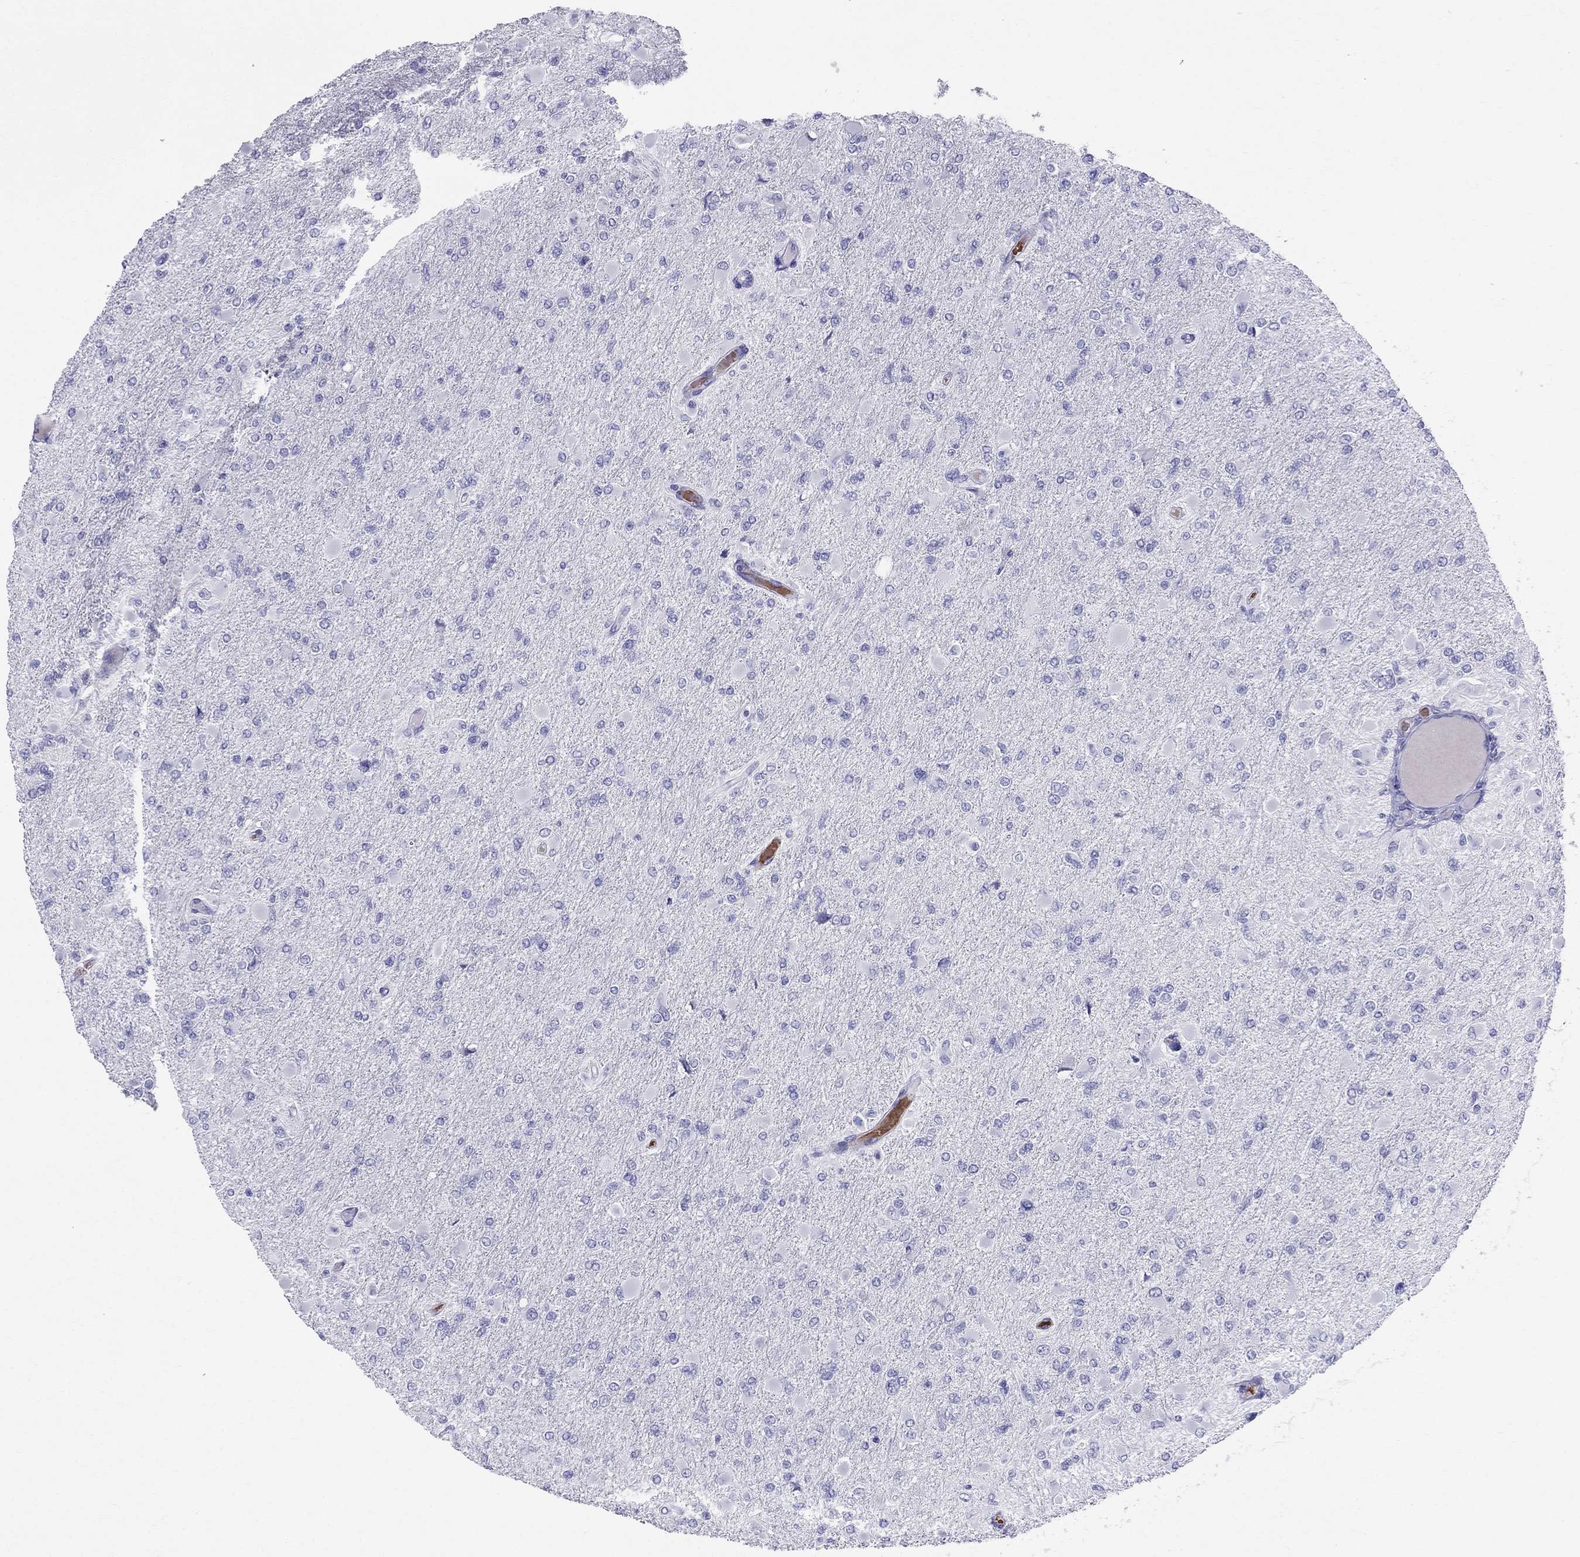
{"staining": {"intensity": "negative", "quantity": "none", "location": "none"}, "tissue": "glioma", "cell_type": "Tumor cells", "image_type": "cancer", "snomed": [{"axis": "morphology", "description": "Glioma, malignant, High grade"}, {"axis": "topography", "description": "Cerebral cortex"}], "caption": "Immunohistochemical staining of human malignant glioma (high-grade) displays no significant positivity in tumor cells.", "gene": "DNAAF6", "patient": {"sex": "female", "age": 36}}